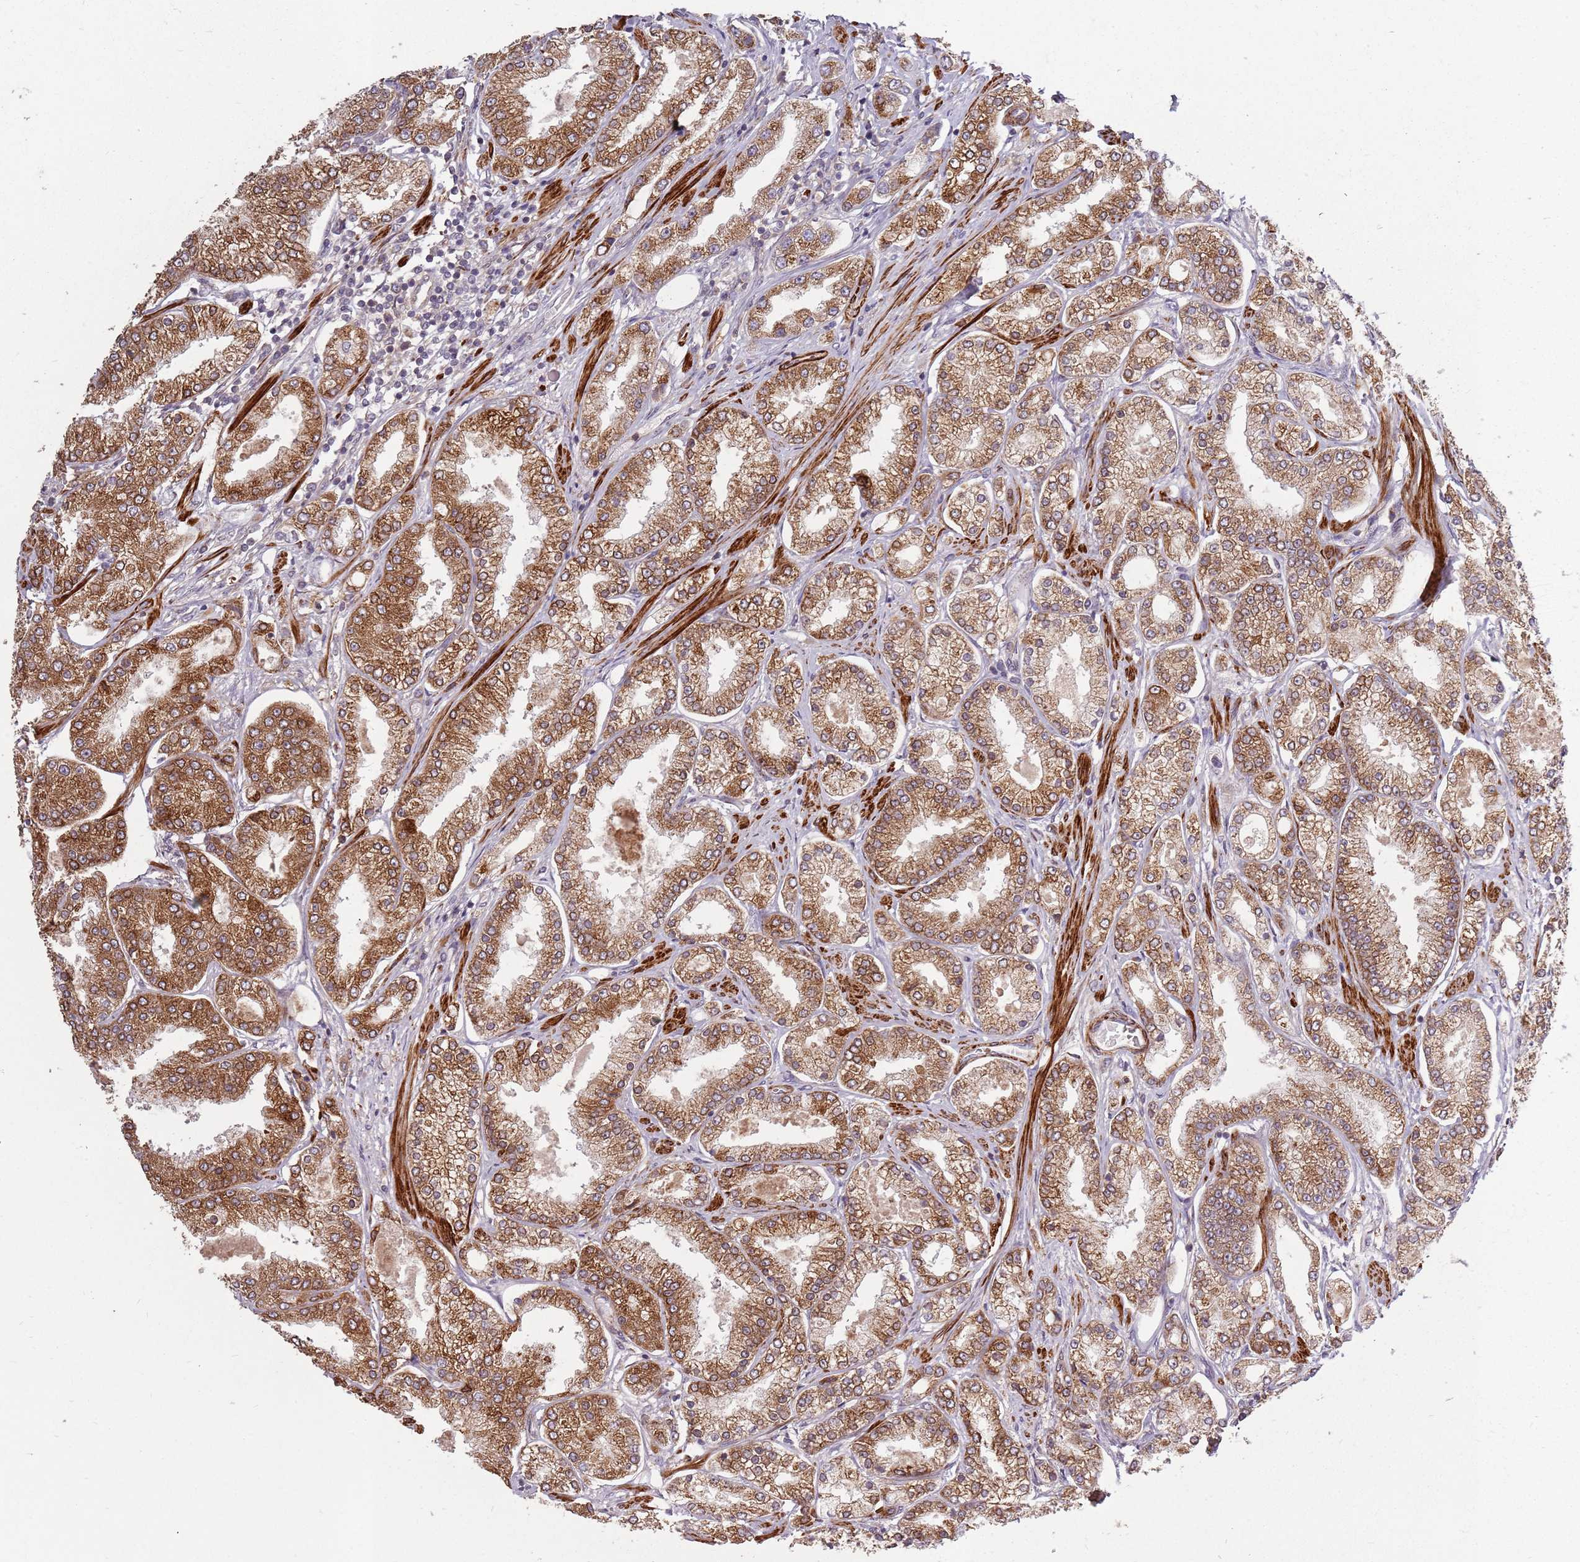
{"staining": {"intensity": "moderate", "quantity": ">75%", "location": "cytoplasmic/membranous"}, "tissue": "prostate cancer", "cell_type": "Tumor cells", "image_type": "cancer", "snomed": [{"axis": "morphology", "description": "Adenocarcinoma, High grade"}, {"axis": "topography", "description": "Prostate"}], "caption": "Protein analysis of prostate cancer (adenocarcinoma (high-grade)) tissue shows moderate cytoplasmic/membranous positivity in approximately >75% of tumor cells.", "gene": "PLD6", "patient": {"sex": "male", "age": 69}}